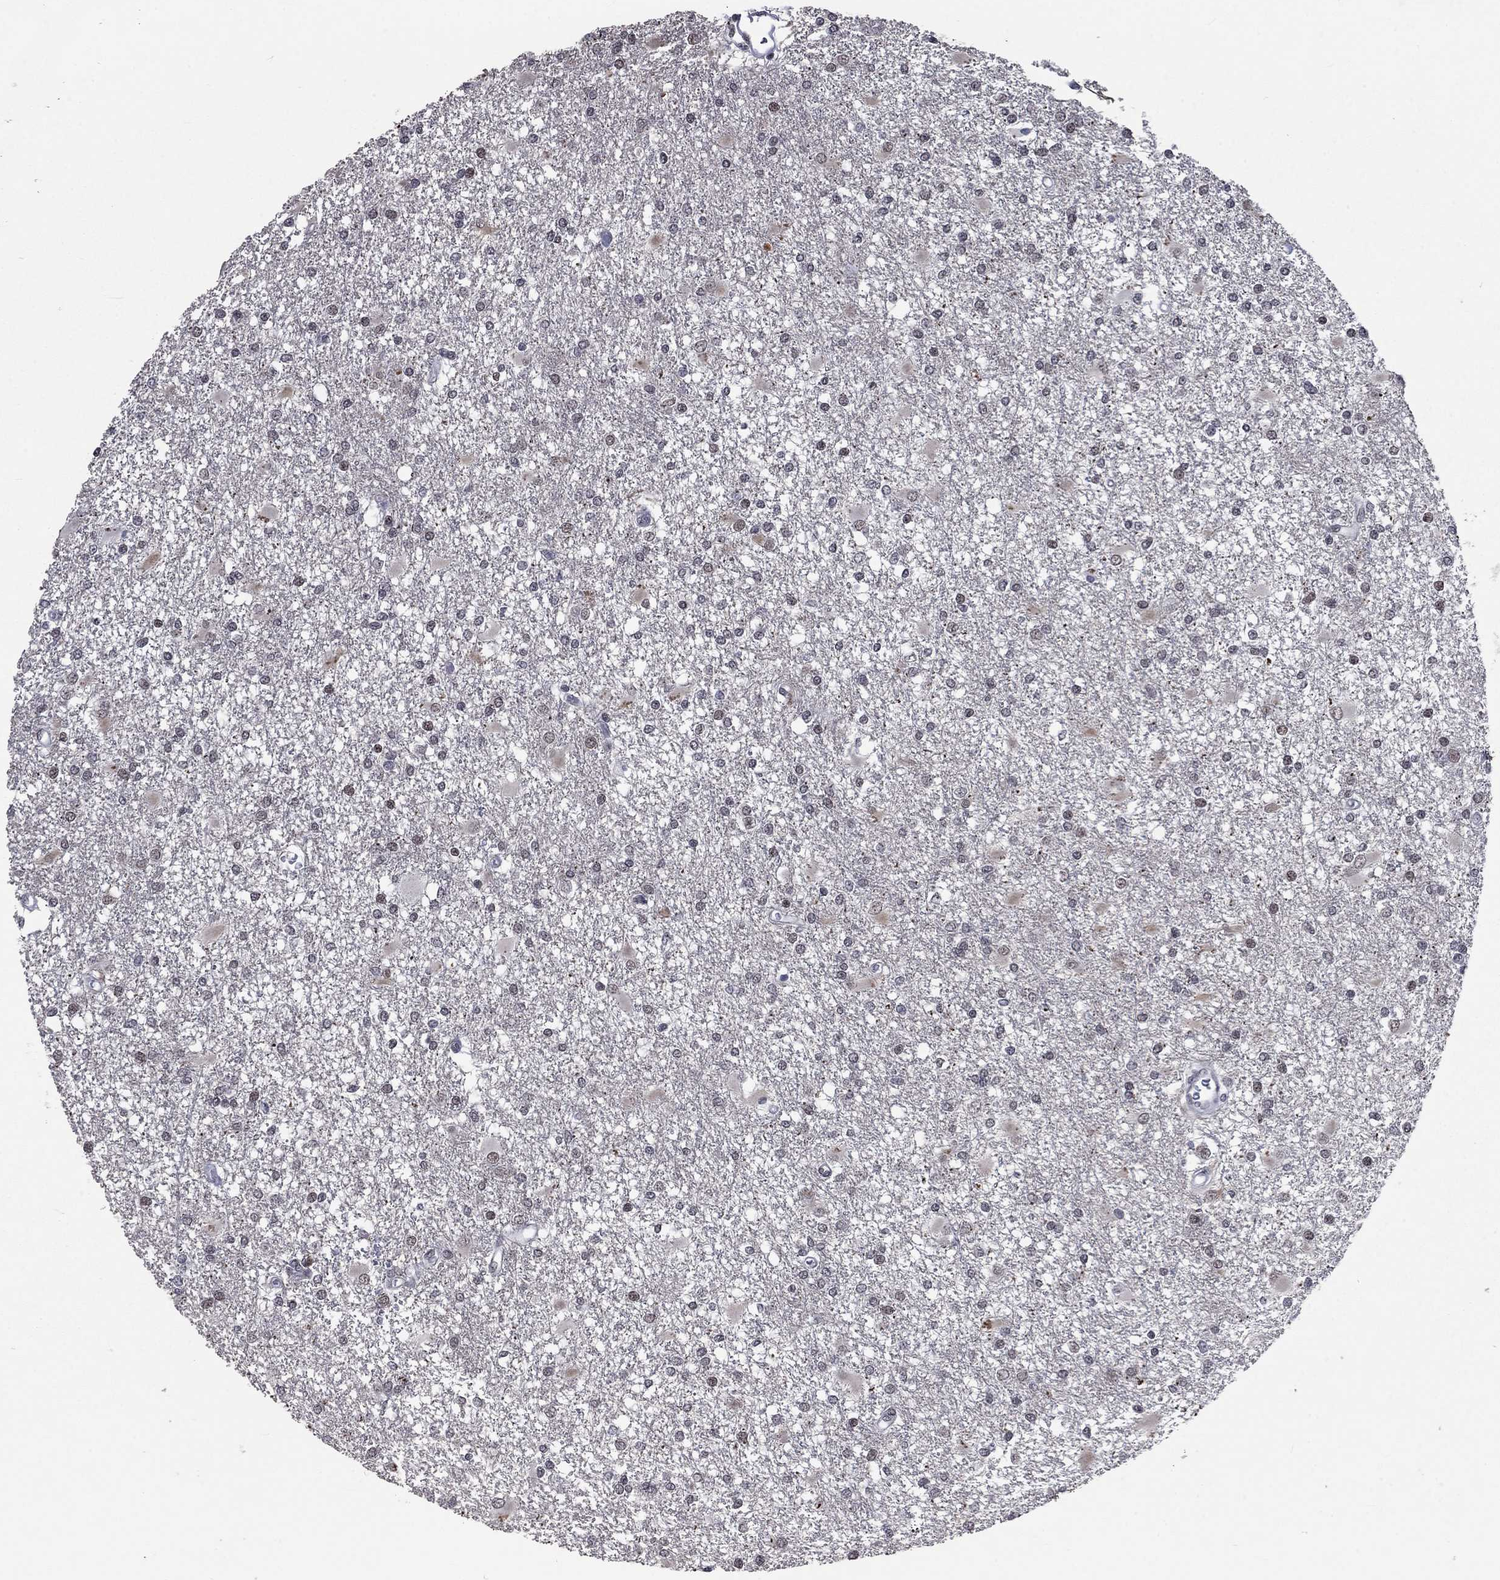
{"staining": {"intensity": "weak", "quantity": "<25%", "location": "nuclear"}, "tissue": "glioma", "cell_type": "Tumor cells", "image_type": "cancer", "snomed": [{"axis": "morphology", "description": "Glioma, malignant, High grade"}, {"axis": "topography", "description": "Cerebral cortex"}], "caption": "High power microscopy histopathology image of an immunohistochemistry image of malignant high-grade glioma, revealing no significant positivity in tumor cells. (DAB immunohistochemistry with hematoxylin counter stain).", "gene": "HCFC1", "patient": {"sex": "male", "age": 79}}